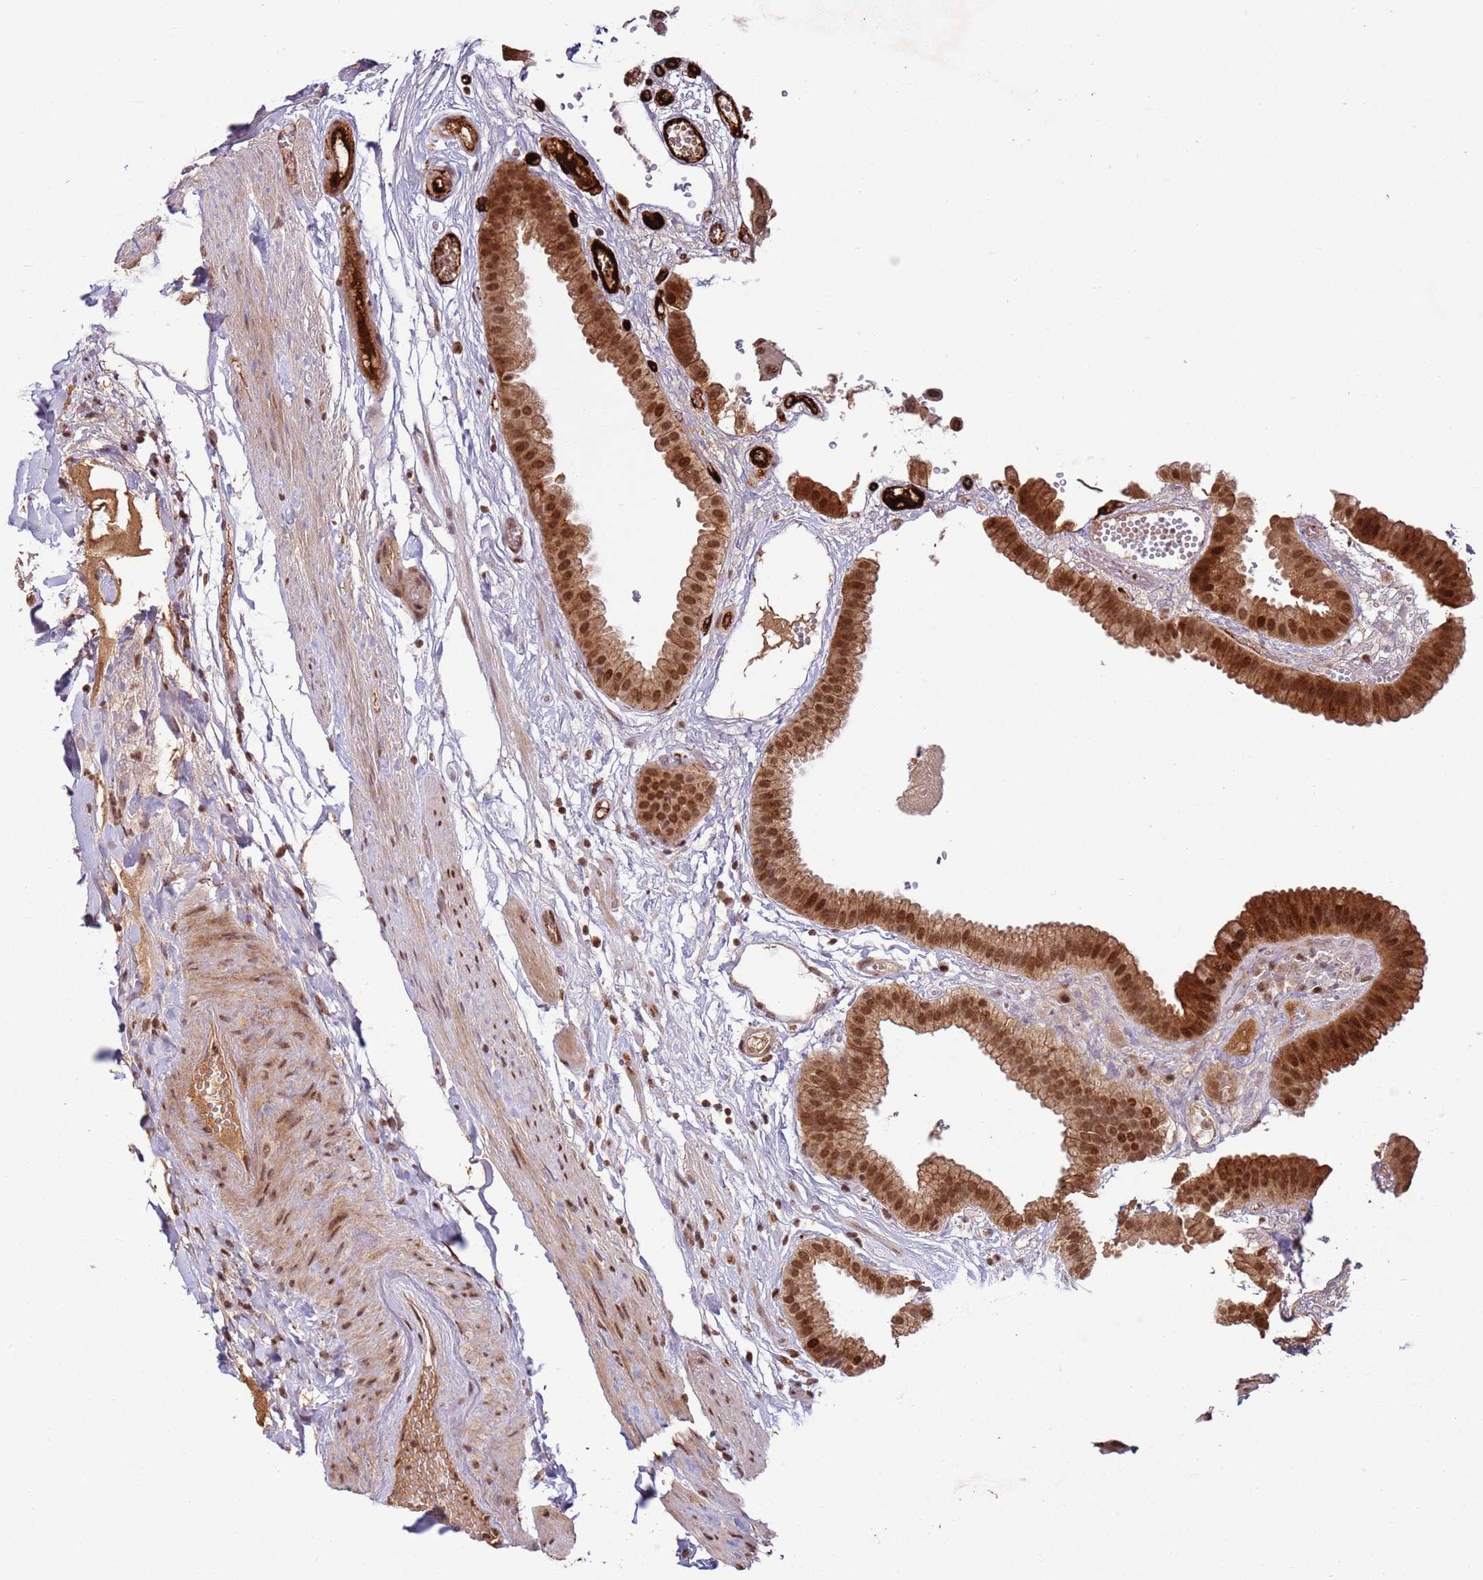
{"staining": {"intensity": "strong", "quantity": ">75%", "location": "cytoplasmic/membranous,nuclear"}, "tissue": "gallbladder", "cell_type": "Glandular cells", "image_type": "normal", "snomed": [{"axis": "morphology", "description": "Normal tissue, NOS"}, {"axis": "topography", "description": "Gallbladder"}], "caption": "Gallbladder was stained to show a protein in brown. There is high levels of strong cytoplasmic/membranous,nuclear staining in approximately >75% of glandular cells. (DAB (3,3'-diaminobenzidine) = brown stain, brightfield microscopy at high magnification).", "gene": "ZBTB12", "patient": {"sex": "female", "age": 61}}